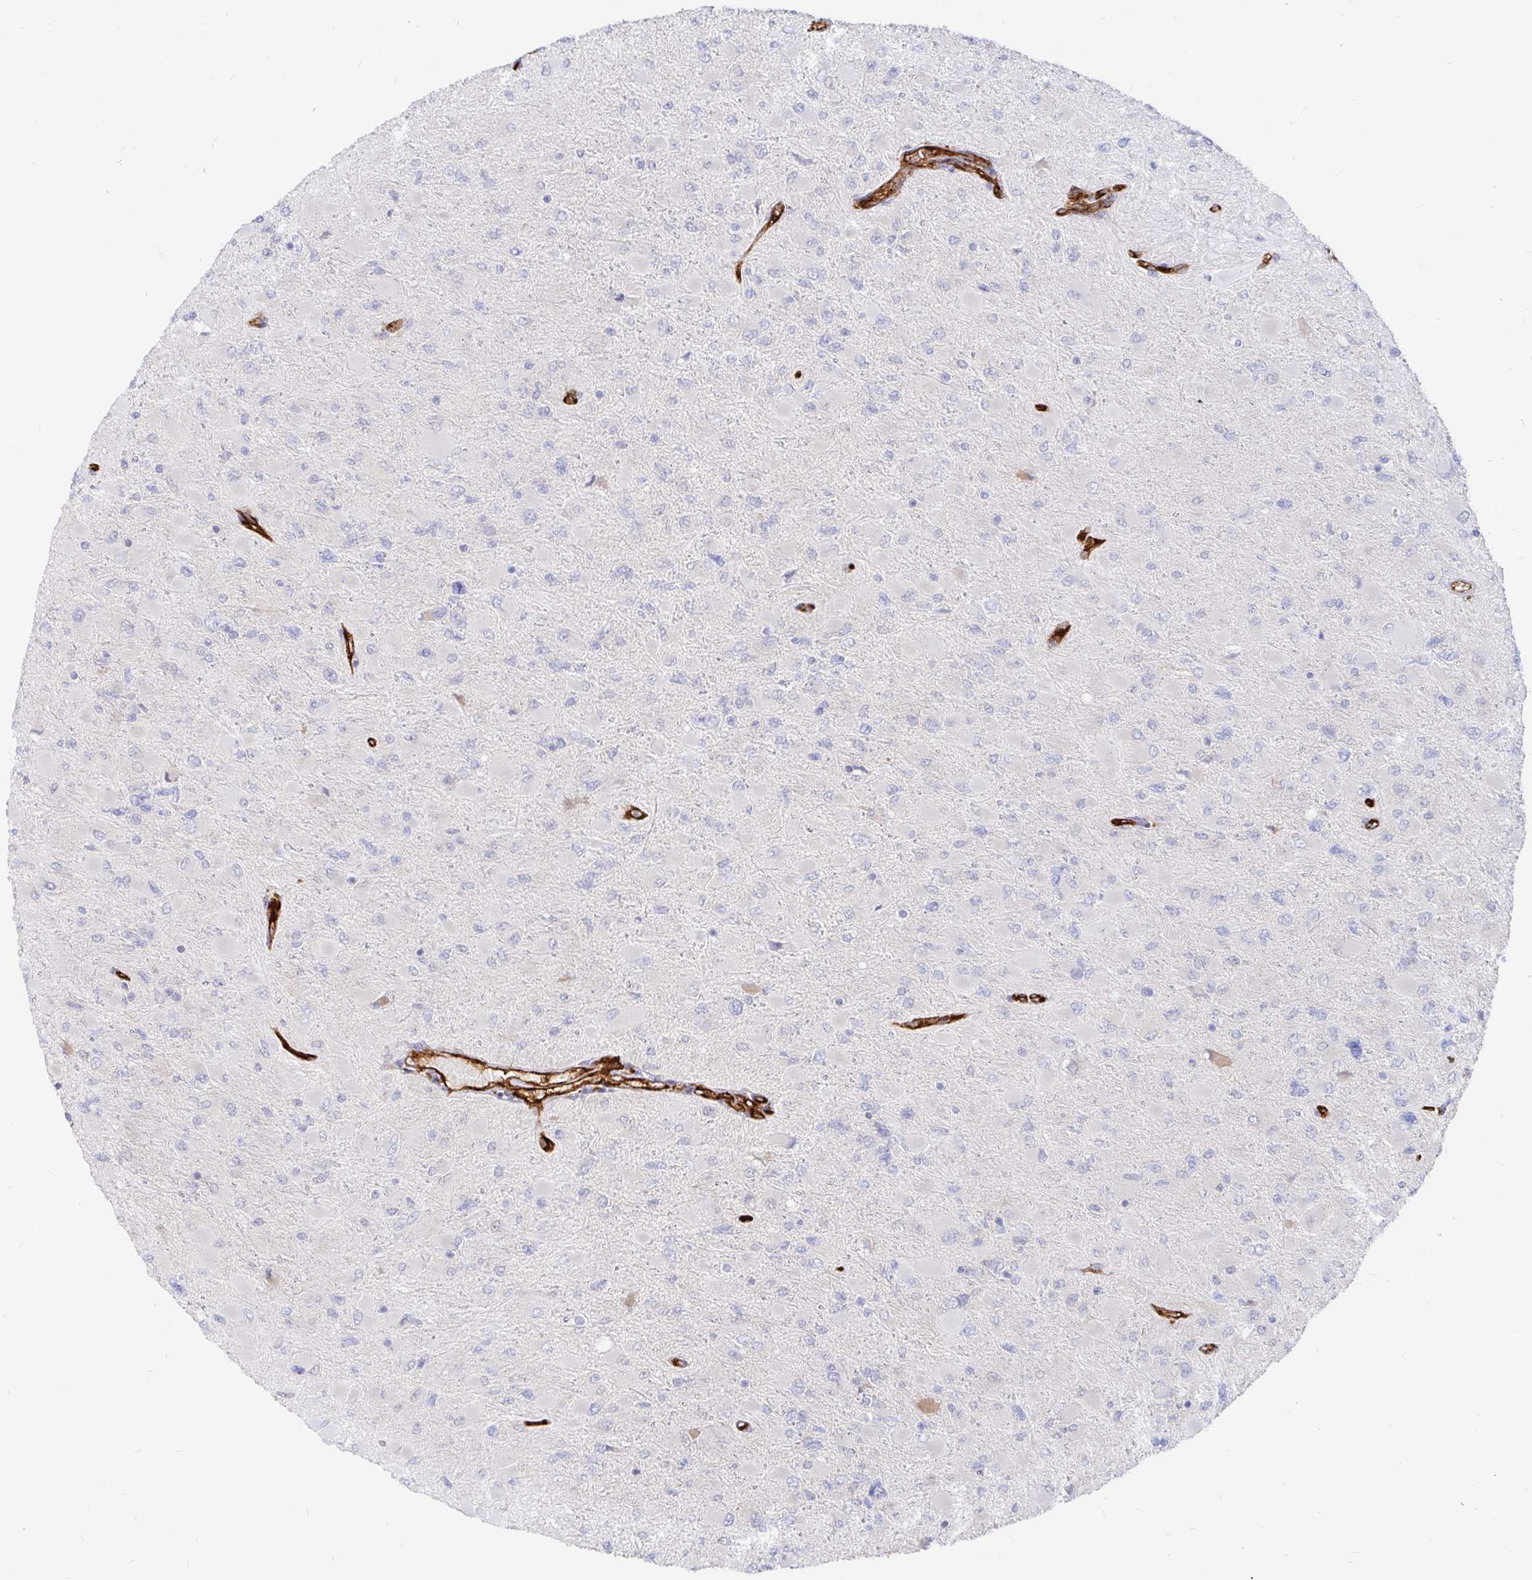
{"staining": {"intensity": "negative", "quantity": "none", "location": "none"}, "tissue": "glioma", "cell_type": "Tumor cells", "image_type": "cancer", "snomed": [{"axis": "morphology", "description": "Glioma, malignant, High grade"}, {"axis": "topography", "description": "Cerebral cortex"}], "caption": "Photomicrograph shows no significant protein staining in tumor cells of malignant glioma (high-grade).", "gene": "KCTD19", "patient": {"sex": "female", "age": 36}}